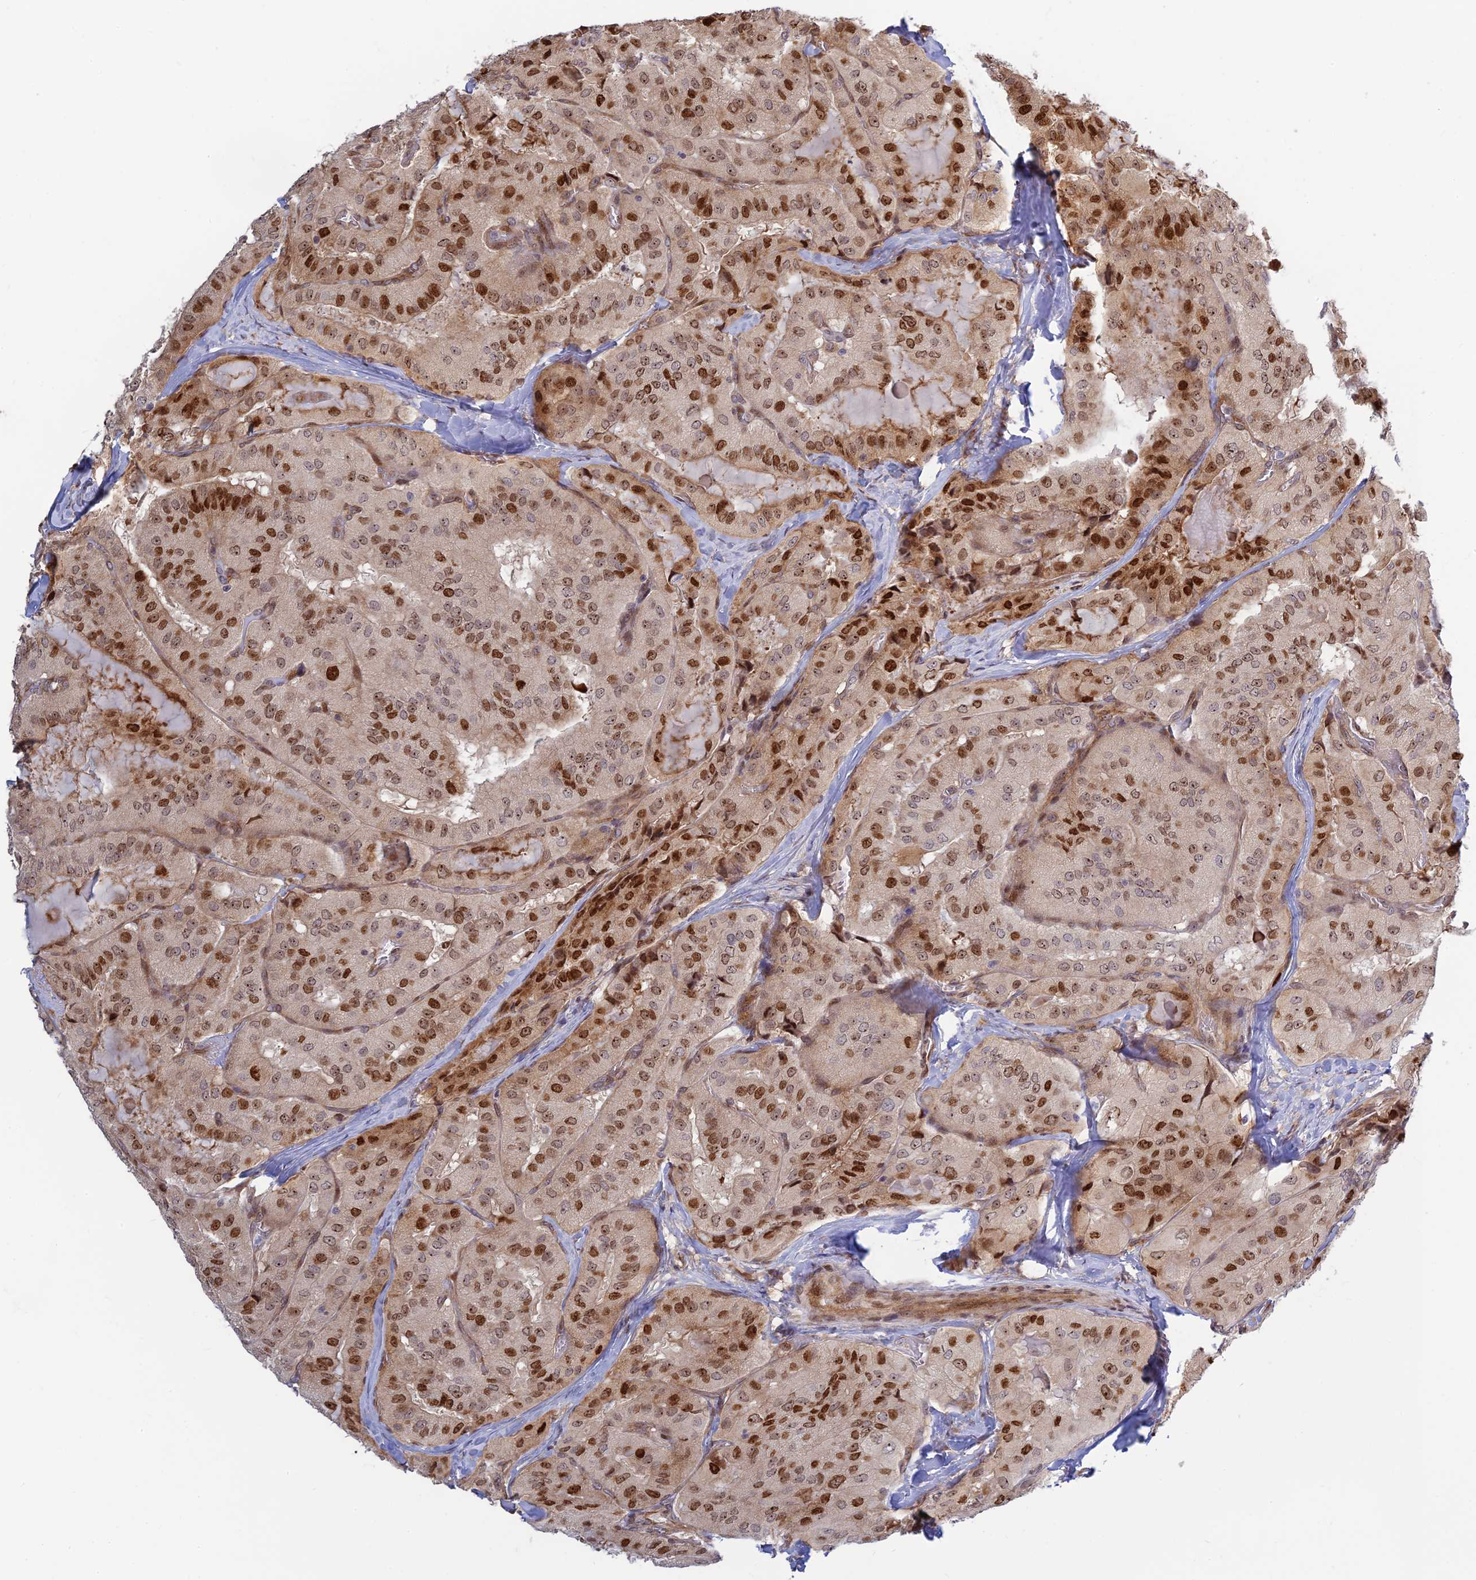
{"staining": {"intensity": "strong", "quantity": "25%-75%", "location": "nuclear"}, "tissue": "thyroid cancer", "cell_type": "Tumor cells", "image_type": "cancer", "snomed": [{"axis": "morphology", "description": "Normal tissue, NOS"}, {"axis": "morphology", "description": "Papillary adenocarcinoma, NOS"}, {"axis": "topography", "description": "Thyroid gland"}], "caption": "Papillary adenocarcinoma (thyroid) stained with immunohistochemistry shows strong nuclear expression in about 25%-75% of tumor cells.", "gene": "UFSP2", "patient": {"sex": "female", "age": 59}}